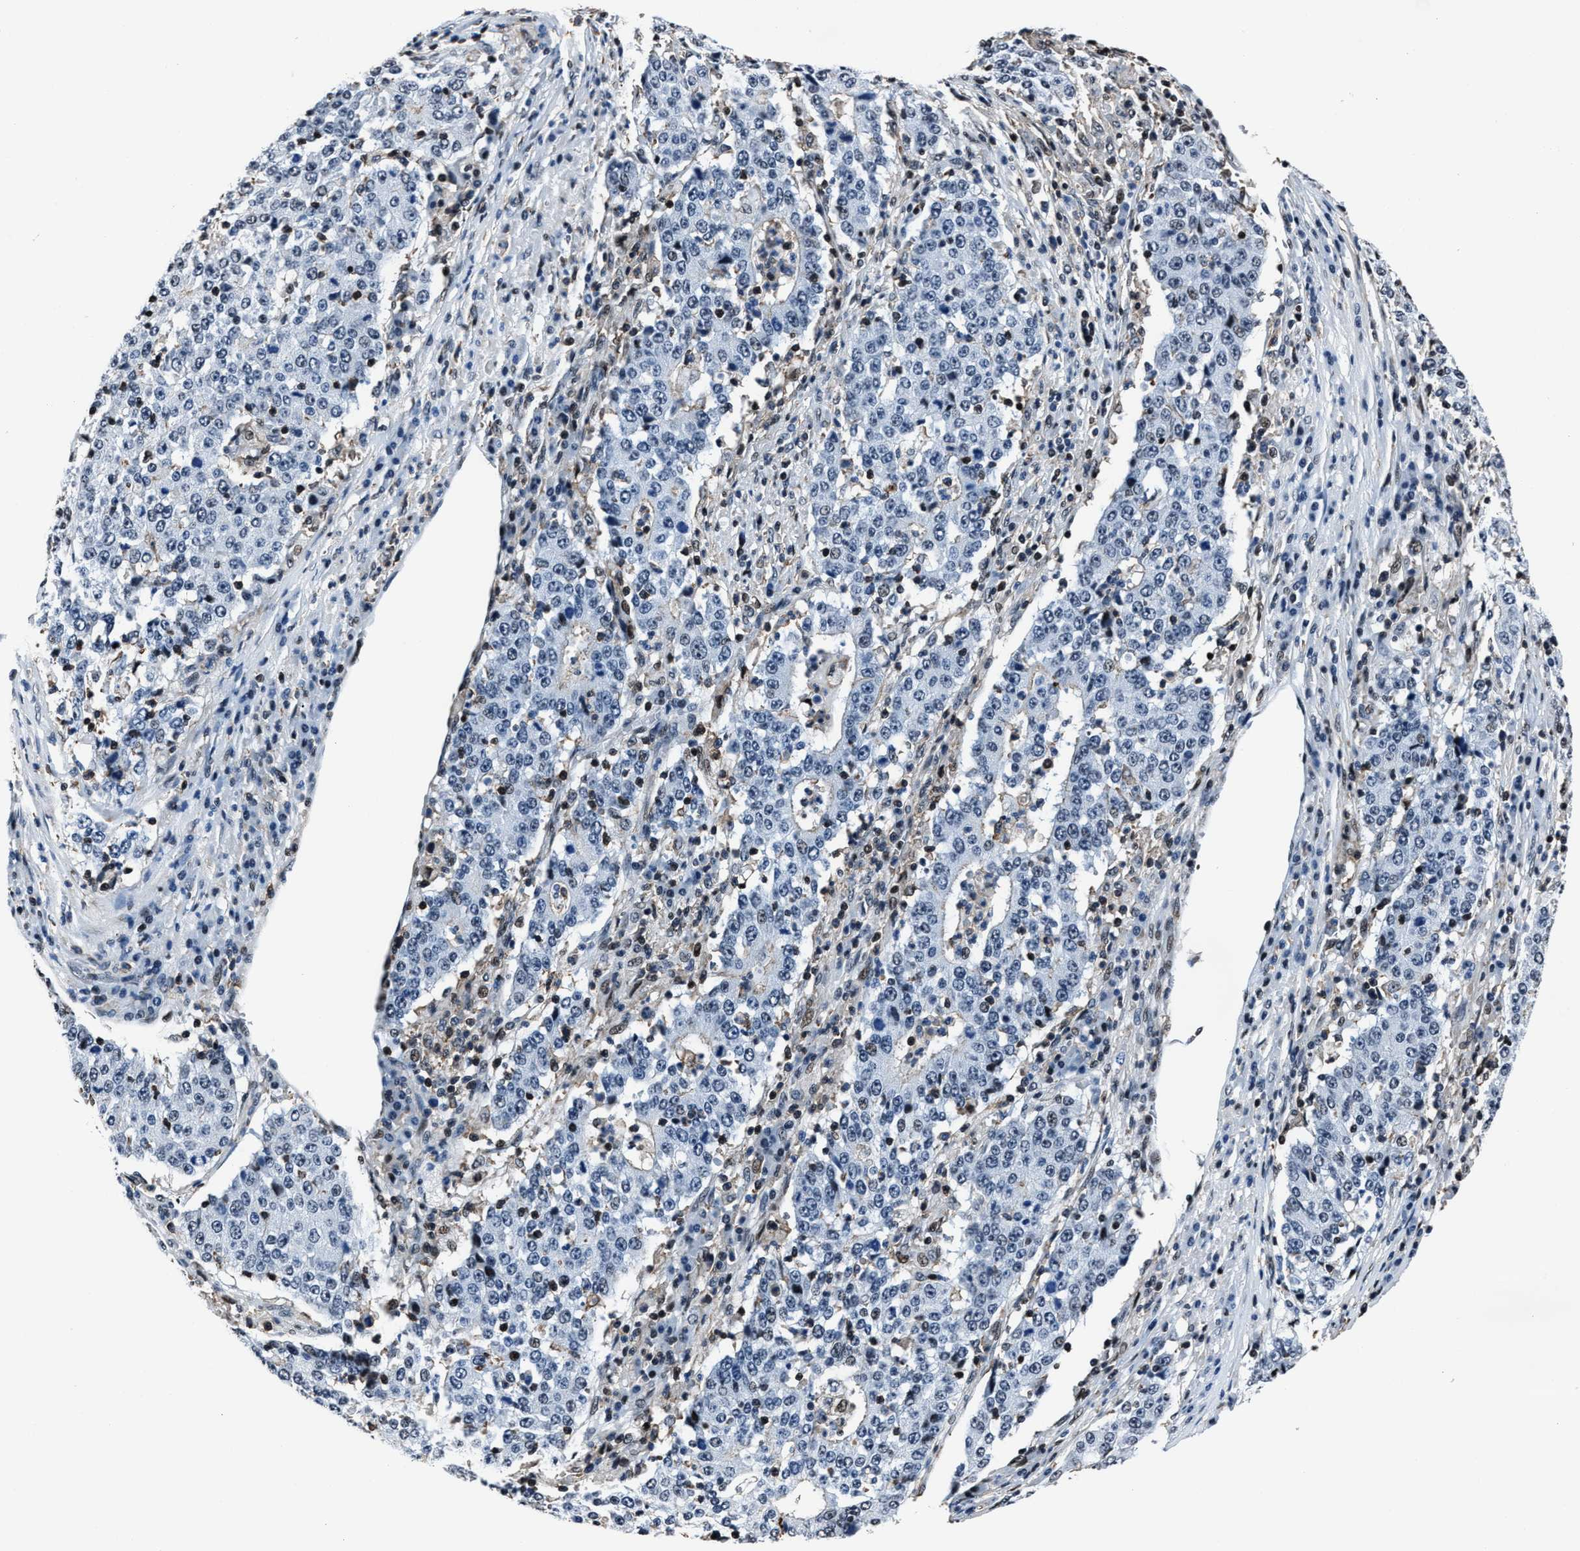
{"staining": {"intensity": "negative", "quantity": "none", "location": "none"}, "tissue": "stomach cancer", "cell_type": "Tumor cells", "image_type": "cancer", "snomed": [{"axis": "morphology", "description": "Adenocarcinoma, NOS"}, {"axis": "topography", "description": "Stomach"}], "caption": "Tumor cells are negative for protein expression in human stomach cancer. (Immunohistochemistry (ihc), brightfield microscopy, high magnification).", "gene": "PPIE", "patient": {"sex": "male", "age": 59}}